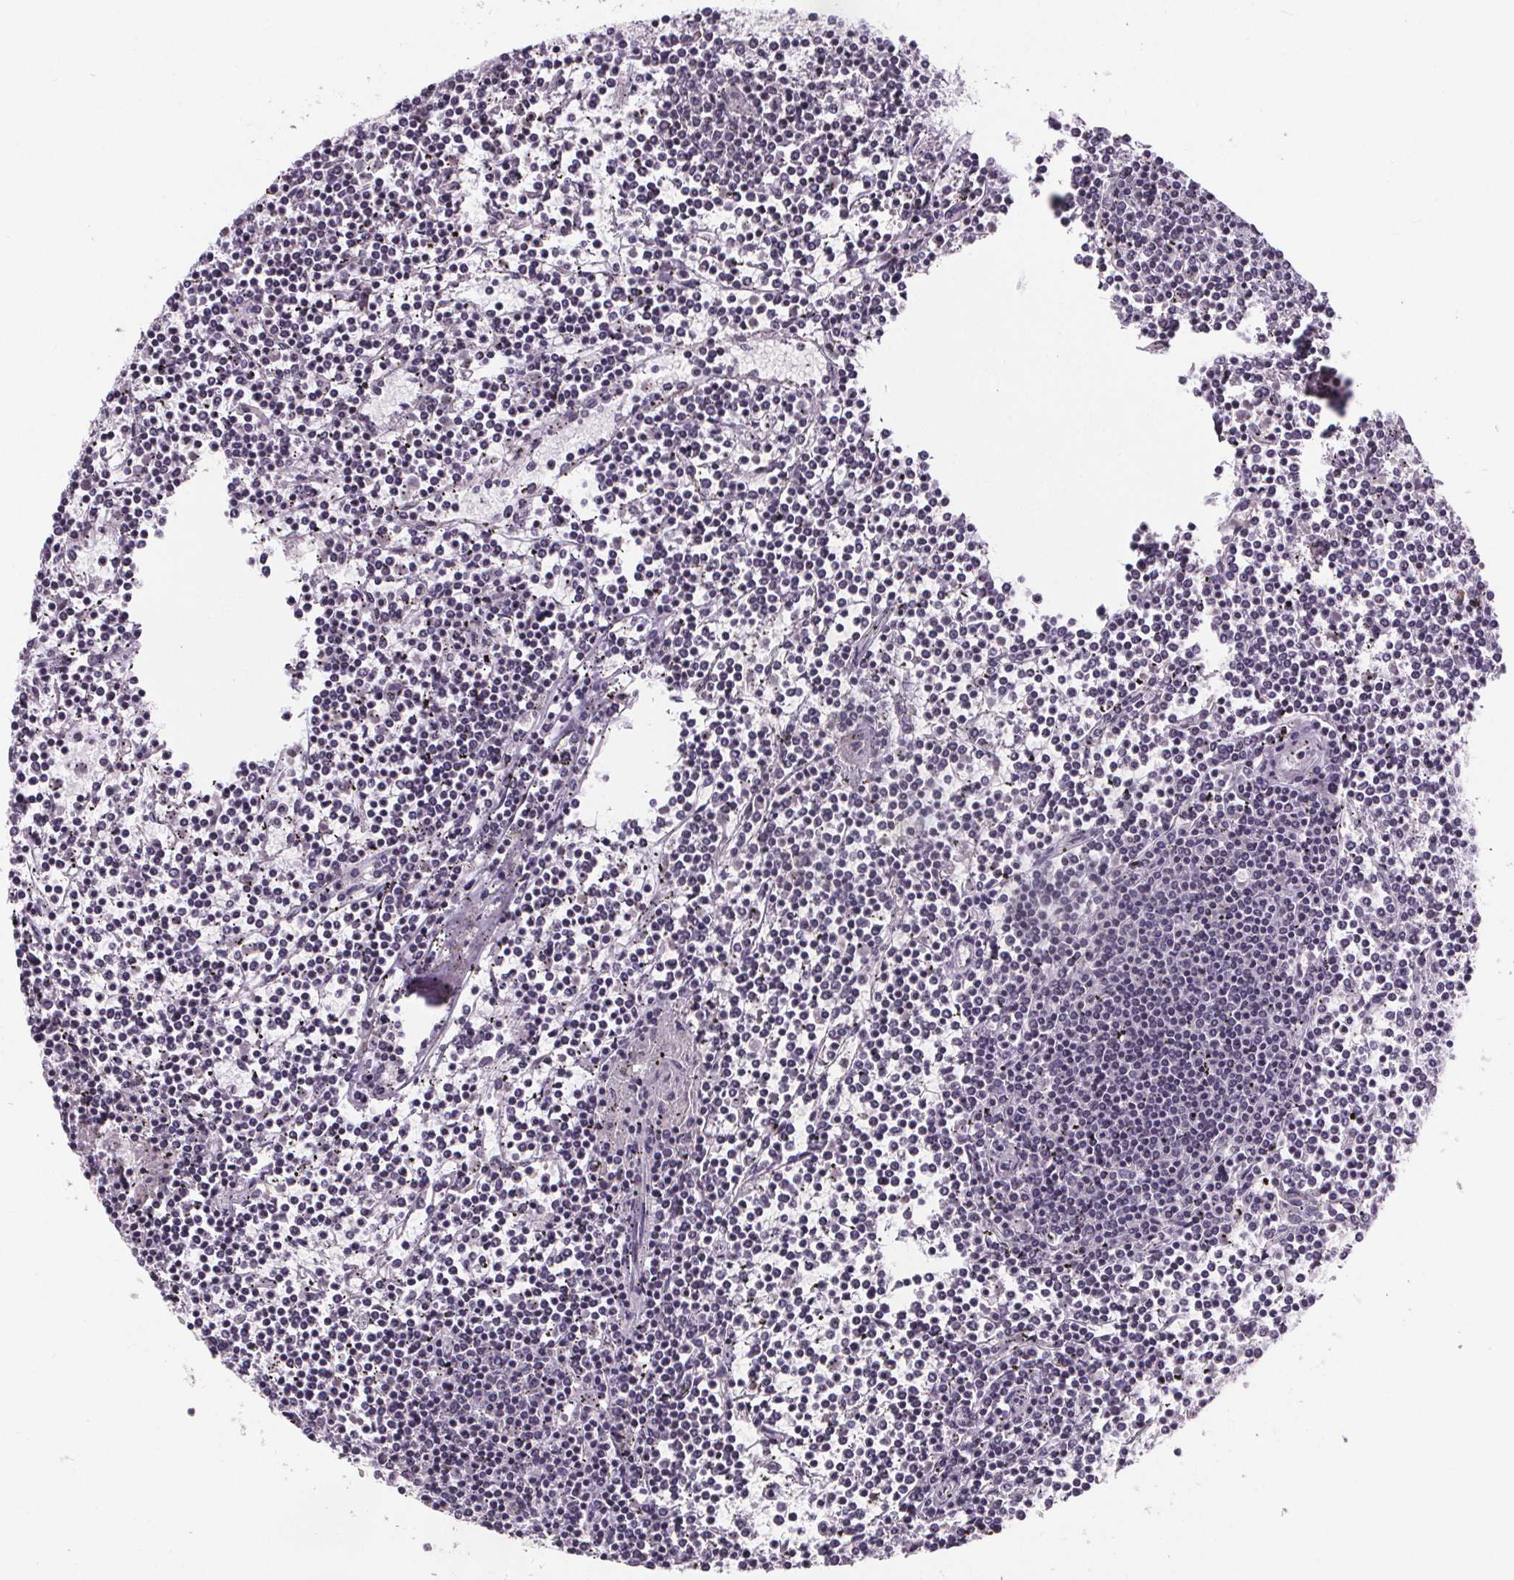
{"staining": {"intensity": "negative", "quantity": "none", "location": "none"}, "tissue": "lymphoma", "cell_type": "Tumor cells", "image_type": "cancer", "snomed": [{"axis": "morphology", "description": "Malignant lymphoma, non-Hodgkin's type, Low grade"}, {"axis": "topography", "description": "Spleen"}], "caption": "Low-grade malignant lymphoma, non-Hodgkin's type was stained to show a protein in brown. There is no significant staining in tumor cells.", "gene": "NKX6-1", "patient": {"sex": "female", "age": 19}}